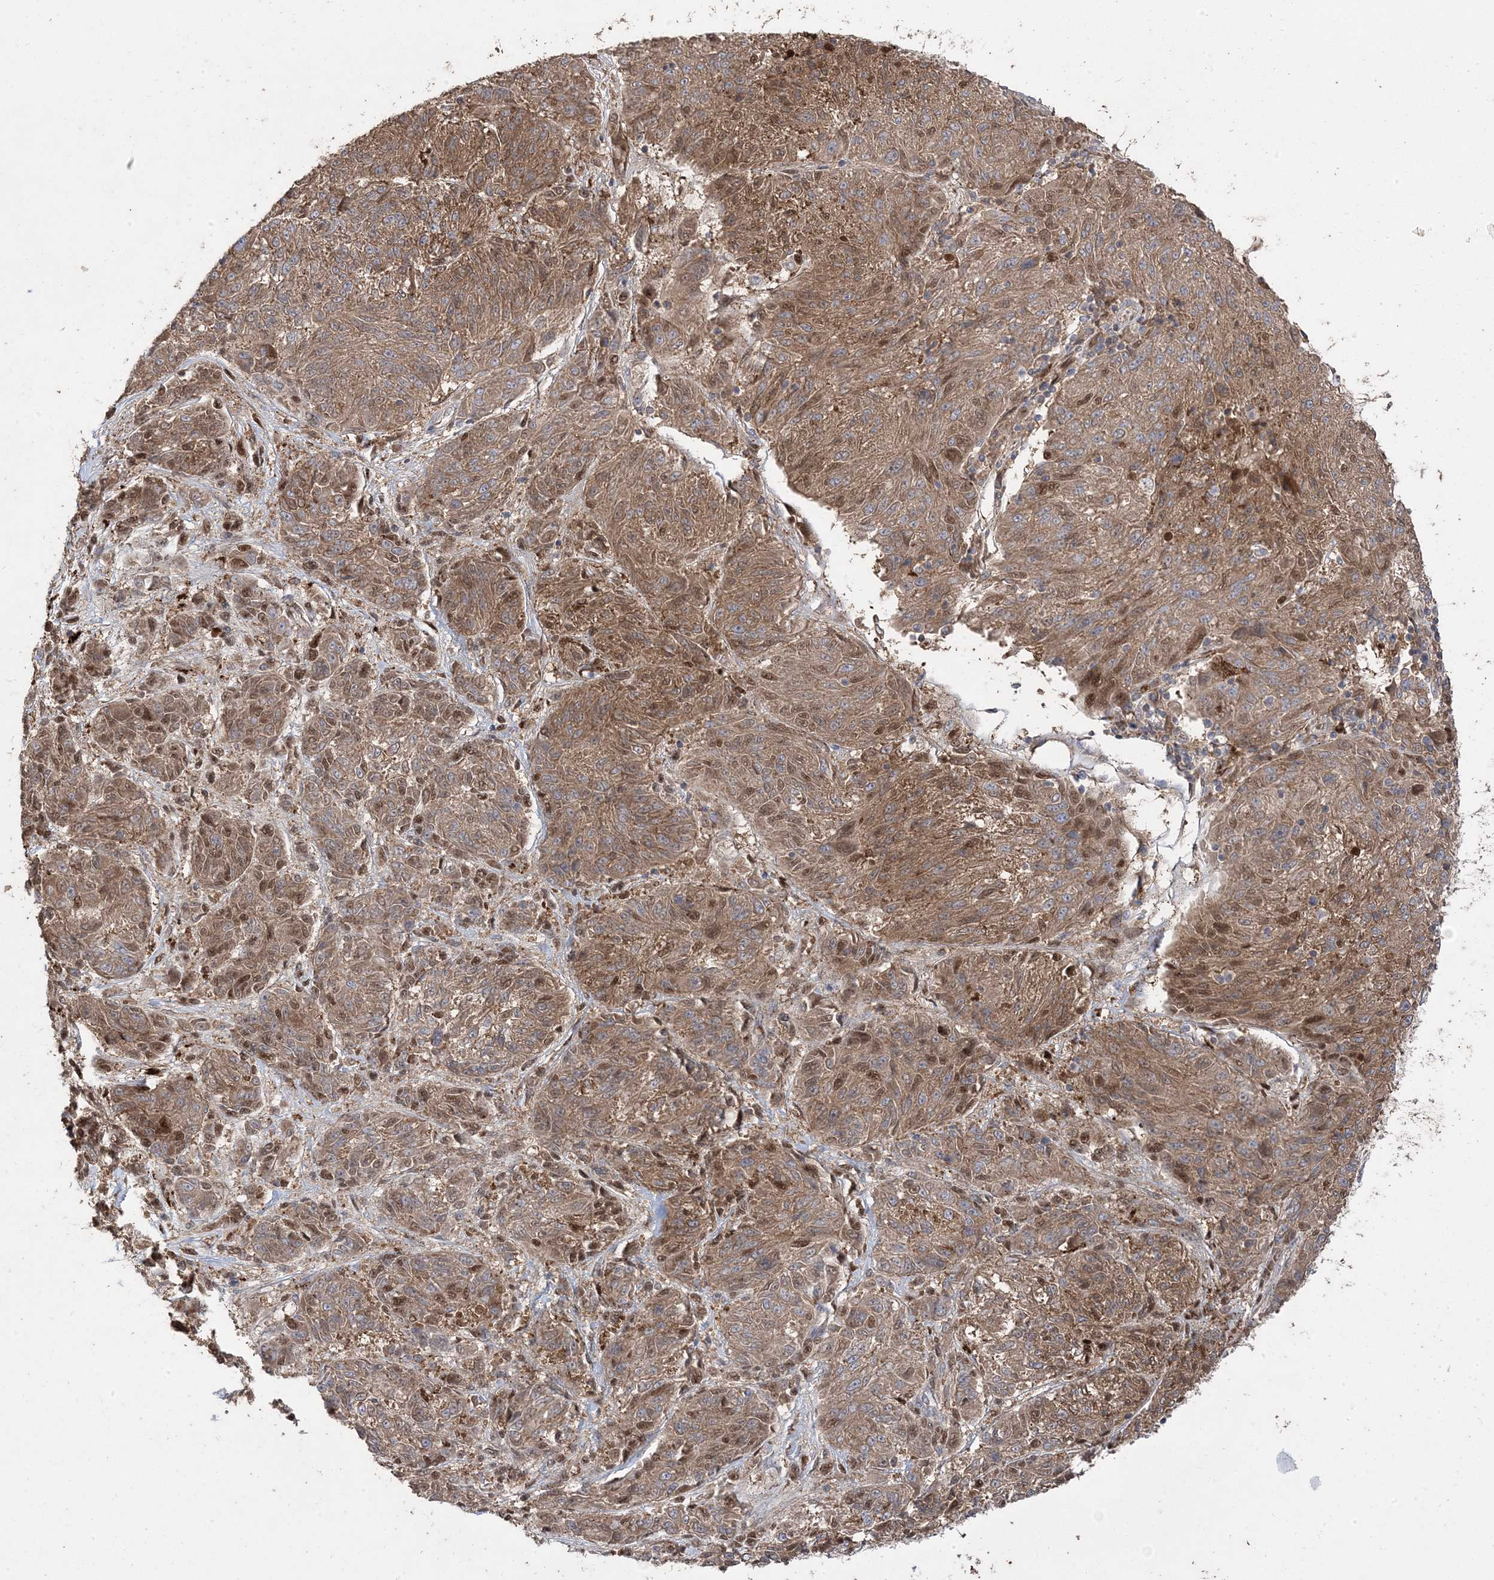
{"staining": {"intensity": "moderate", "quantity": ">75%", "location": "cytoplasmic/membranous,nuclear"}, "tissue": "melanoma", "cell_type": "Tumor cells", "image_type": "cancer", "snomed": [{"axis": "morphology", "description": "Malignant melanoma, NOS"}, {"axis": "topography", "description": "Skin"}], "caption": "Immunohistochemistry (IHC) histopathology image of human malignant melanoma stained for a protein (brown), which reveals medium levels of moderate cytoplasmic/membranous and nuclear staining in approximately >75% of tumor cells.", "gene": "PPOX", "patient": {"sex": "male", "age": 53}}